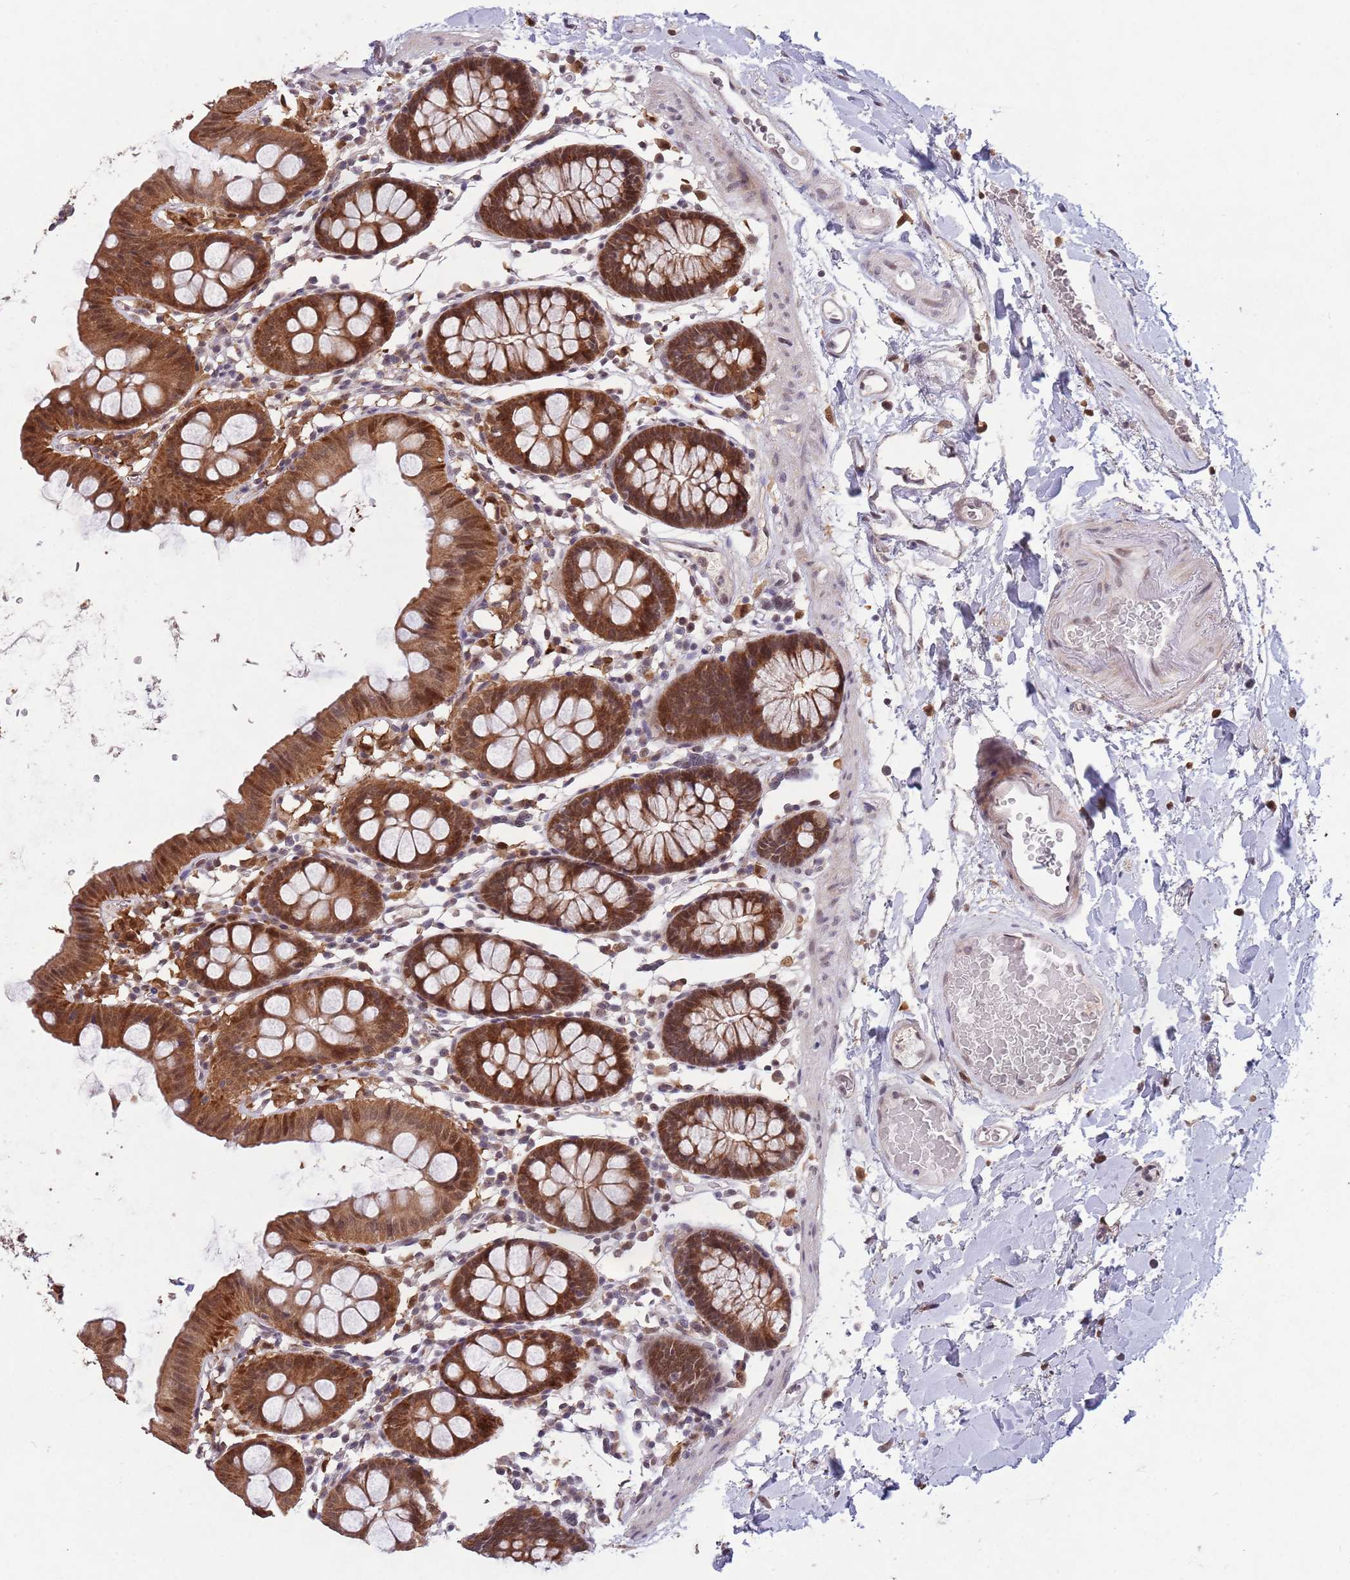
{"staining": {"intensity": "weak", "quantity": ">75%", "location": "cytoplasmic/membranous,nuclear"}, "tissue": "colon", "cell_type": "Endothelial cells", "image_type": "normal", "snomed": [{"axis": "morphology", "description": "Normal tissue, NOS"}, {"axis": "topography", "description": "Colon"}], "caption": "Immunohistochemistry of benign colon exhibits low levels of weak cytoplasmic/membranous,nuclear positivity in approximately >75% of endothelial cells.", "gene": "ZNF639", "patient": {"sex": "male", "age": 75}}